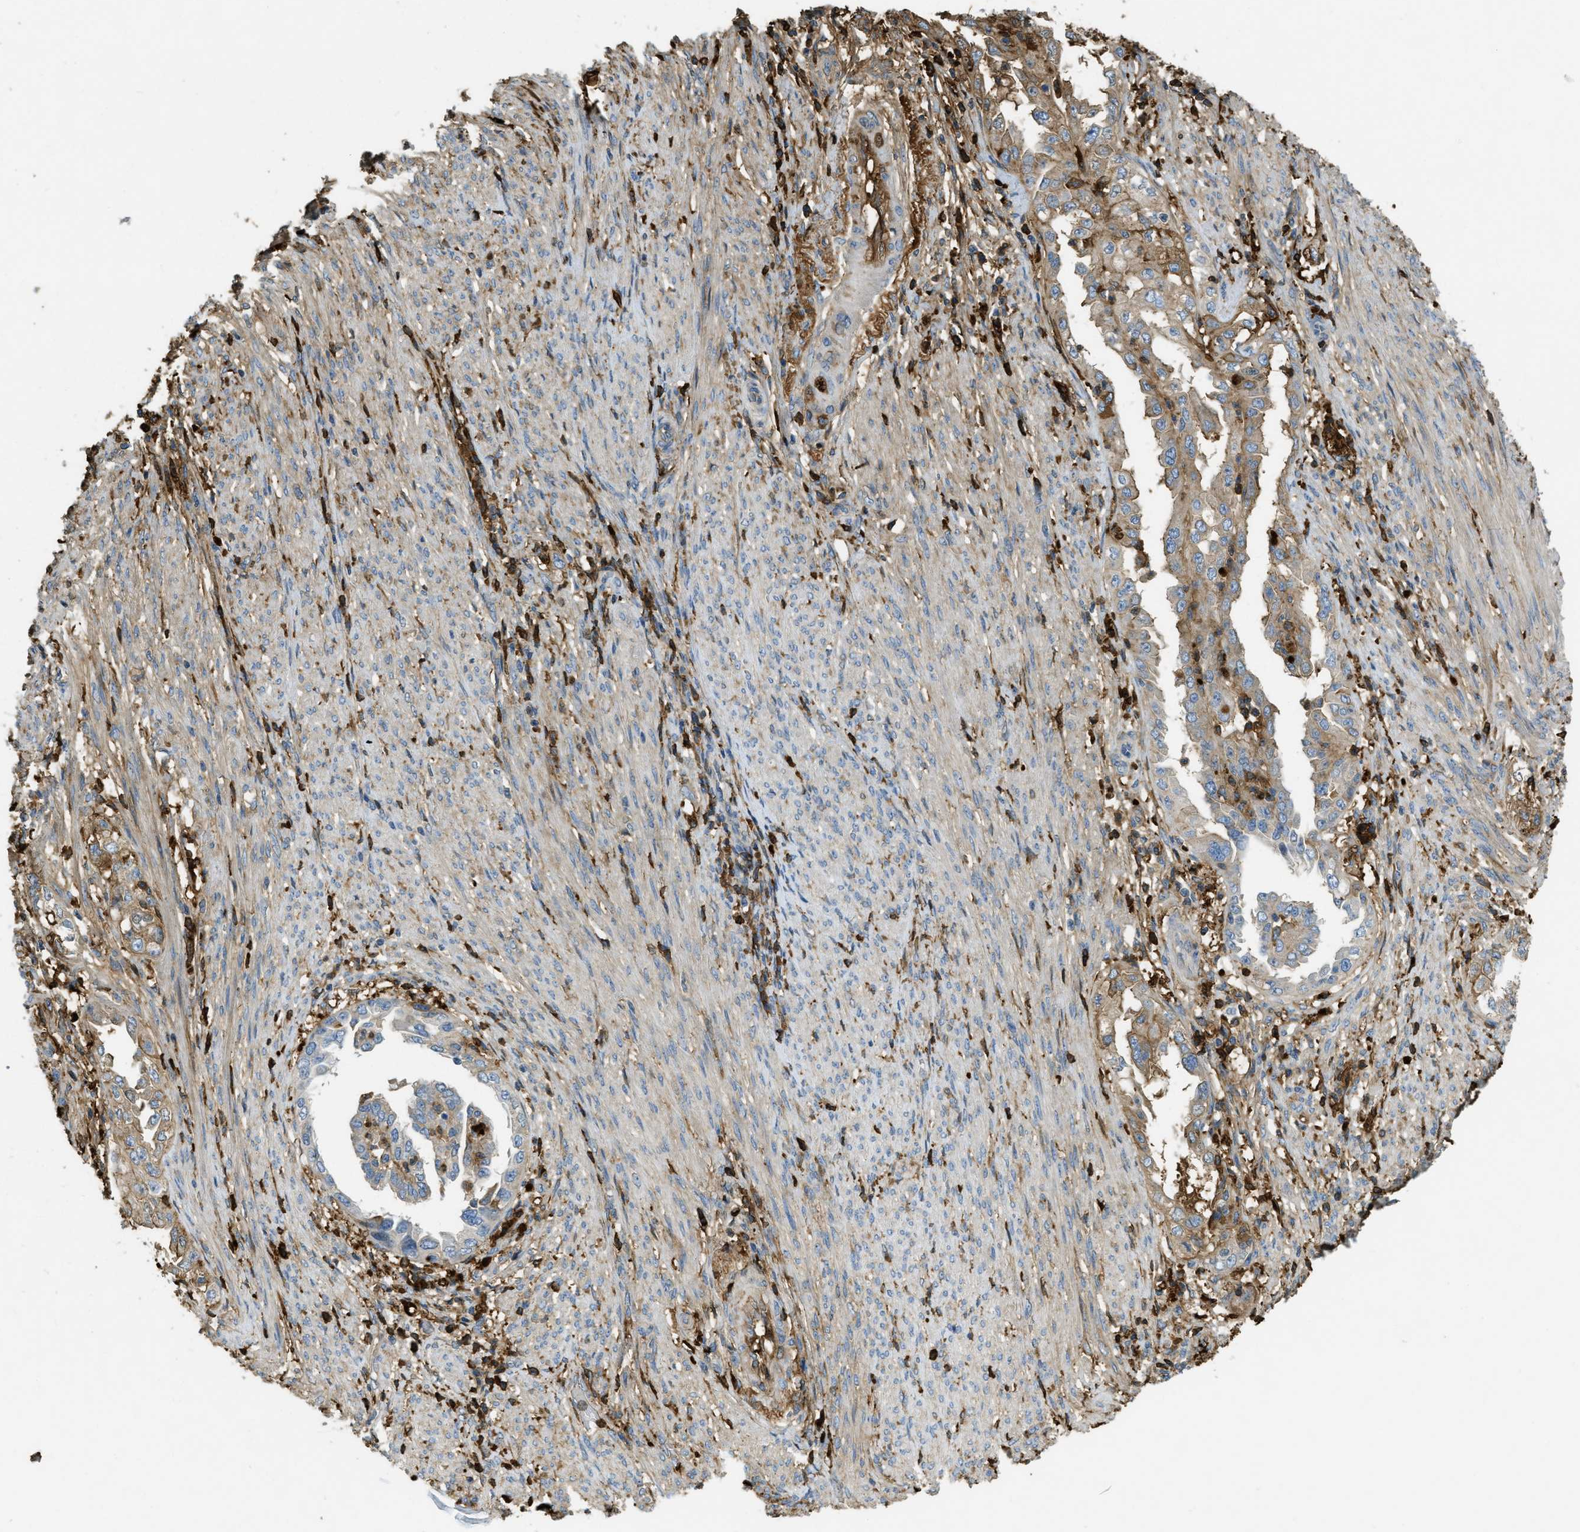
{"staining": {"intensity": "moderate", "quantity": ">75%", "location": "cytoplasmic/membranous"}, "tissue": "endometrial cancer", "cell_type": "Tumor cells", "image_type": "cancer", "snomed": [{"axis": "morphology", "description": "Adenocarcinoma, NOS"}, {"axis": "topography", "description": "Endometrium"}], "caption": "Endometrial cancer (adenocarcinoma) stained for a protein (brown) exhibits moderate cytoplasmic/membranous positive expression in about >75% of tumor cells.", "gene": "PRTN3", "patient": {"sex": "female", "age": 85}}